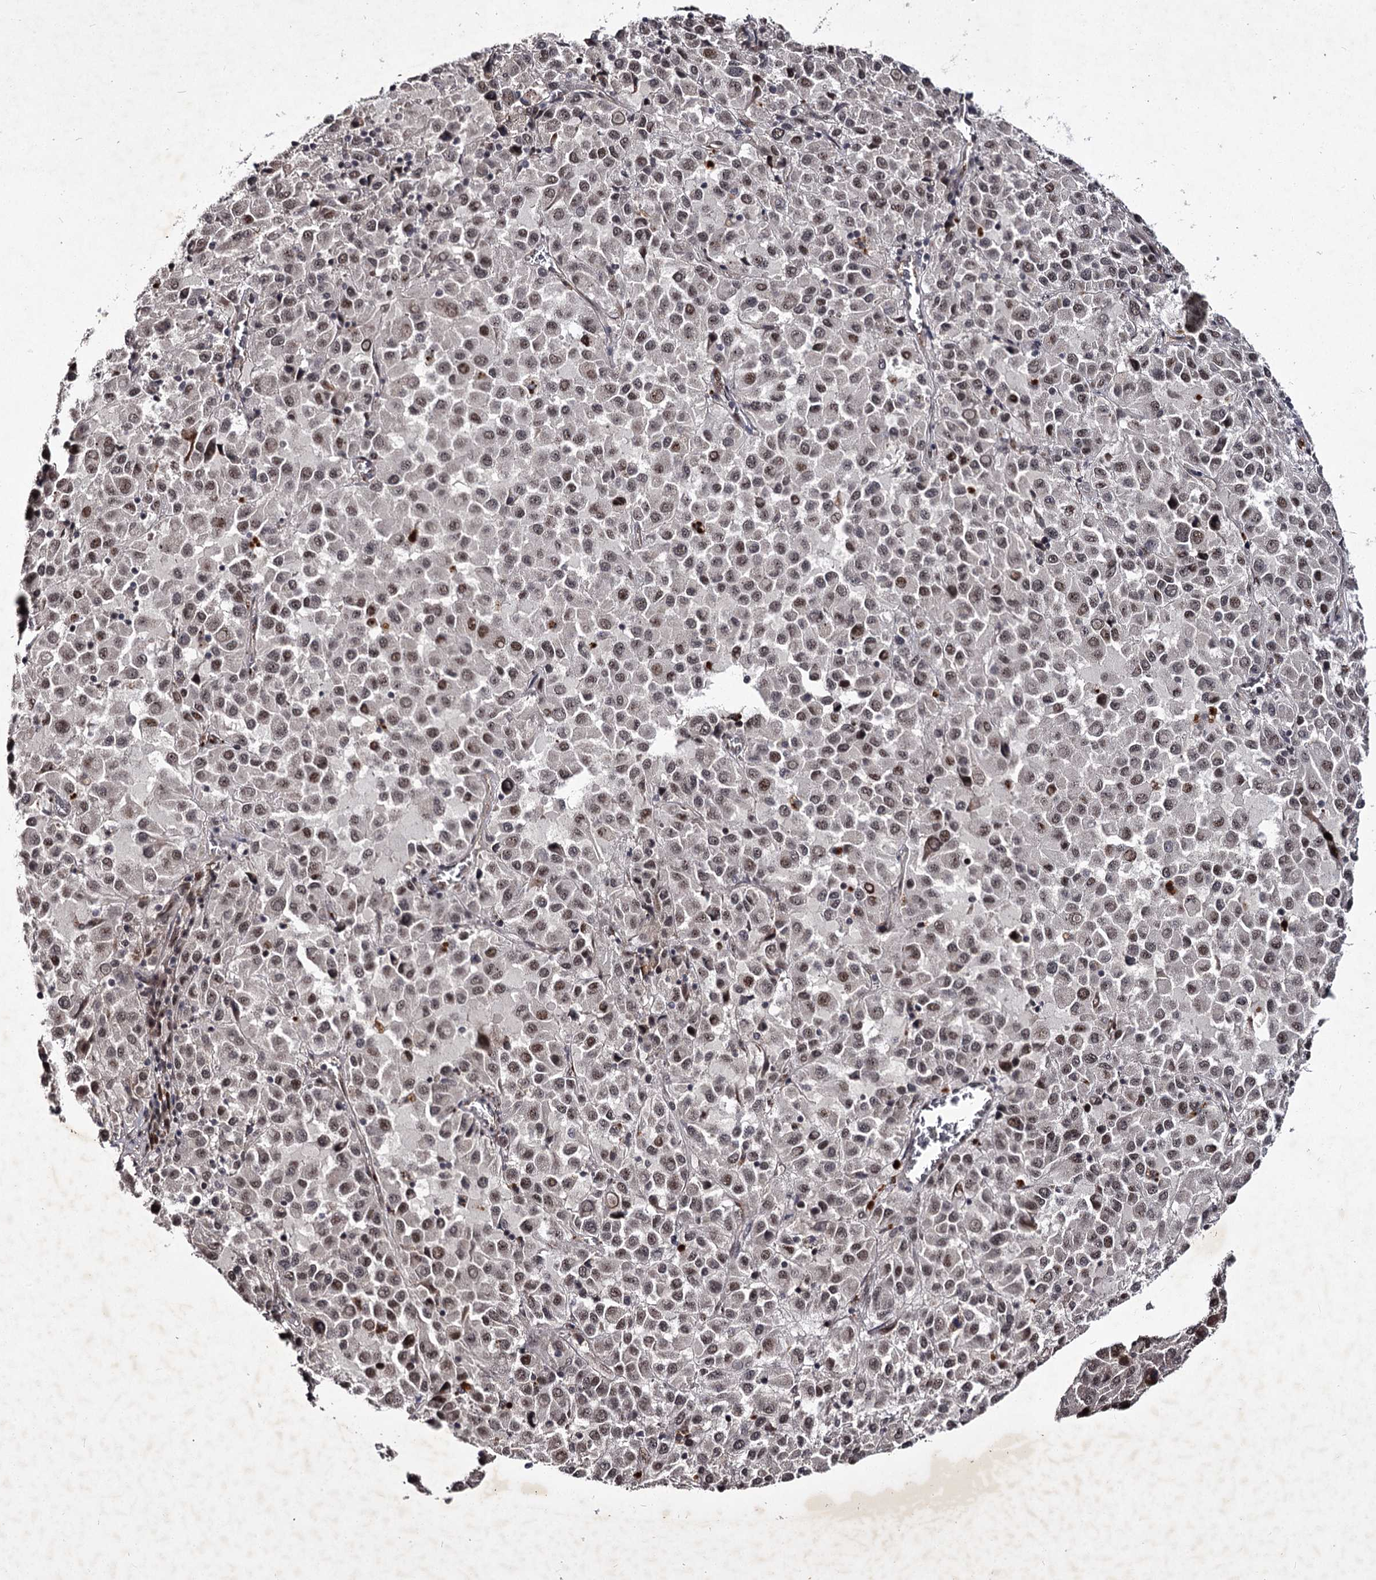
{"staining": {"intensity": "moderate", "quantity": "25%-75%", "location": "nuclear"}, "tissue": "melanoma", "cell_type": "Tumor cells", "image_type": "cancer", "snomed": [{"axis": "morphology", "description": "Malignant melanoma, Metastatic site"}, {"axis": "topography", "description": "Lung"}], "caption": "Tumor cells reveal moderate nuclear expression in approximately 25%-75% of cells in melanoma. (brown staining indicates protein expression, while blue staining denotes nuclei).", "gene": "RNF44", "patient": {"sex": "male", "age": 64}}